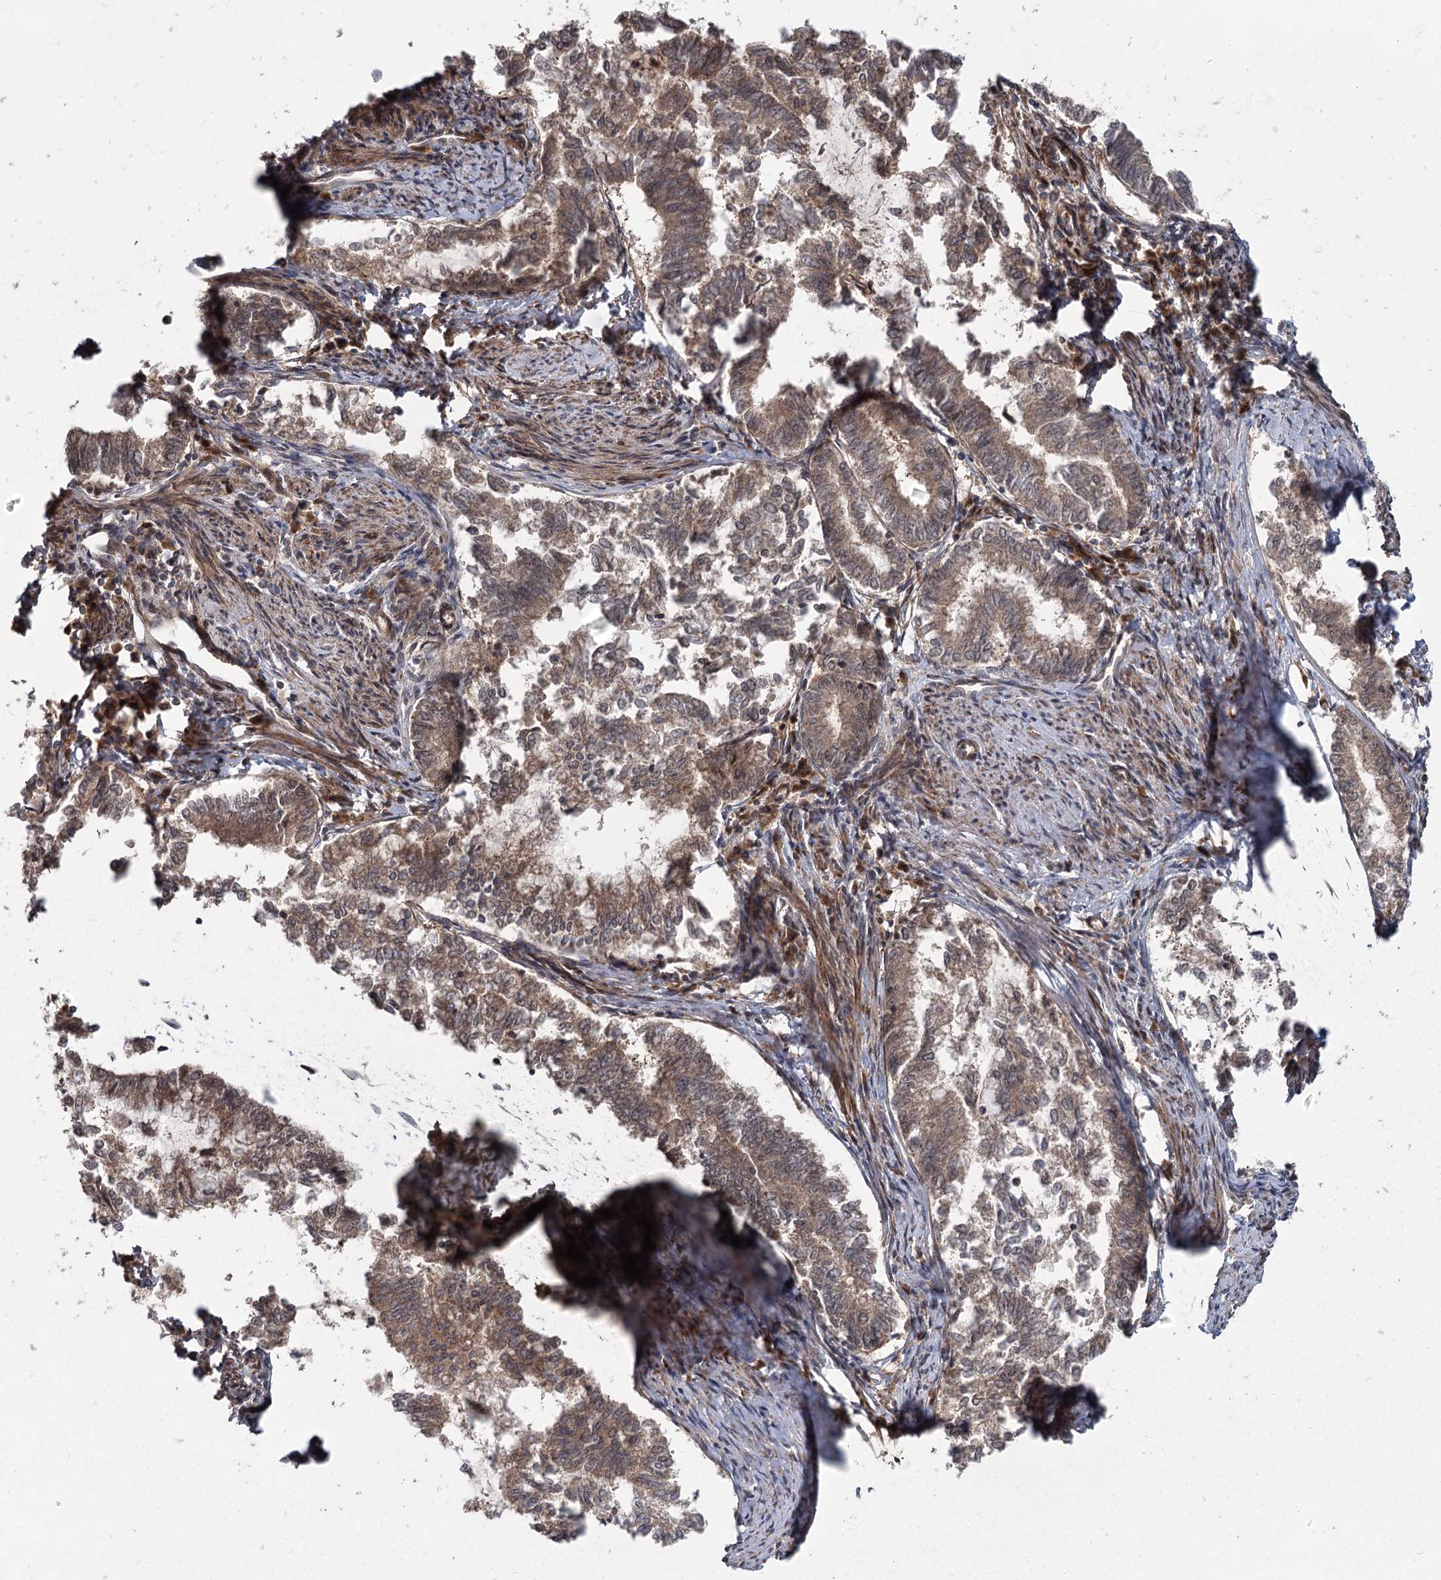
{"staining": {"intensity": "moderate", "quantity": ">75%", "location": "cytoplasmic/membranous"}, "tissue": "endometrial cancer", "cell_type": "Tumor cells", "image_type": "cancer", "snomed": [{"axis": "morphology", "description": "Adenocarcinoma, NOS"}, {"axis": "topography", "description": "Endometrium"}], "caption": "Adenocarcinoma (endometrial) stained with a protein marker exhibits moderate staining in tumor cells.", "gene": "RAPGEF6", "patient": {"sex": "female", "age": 79}}